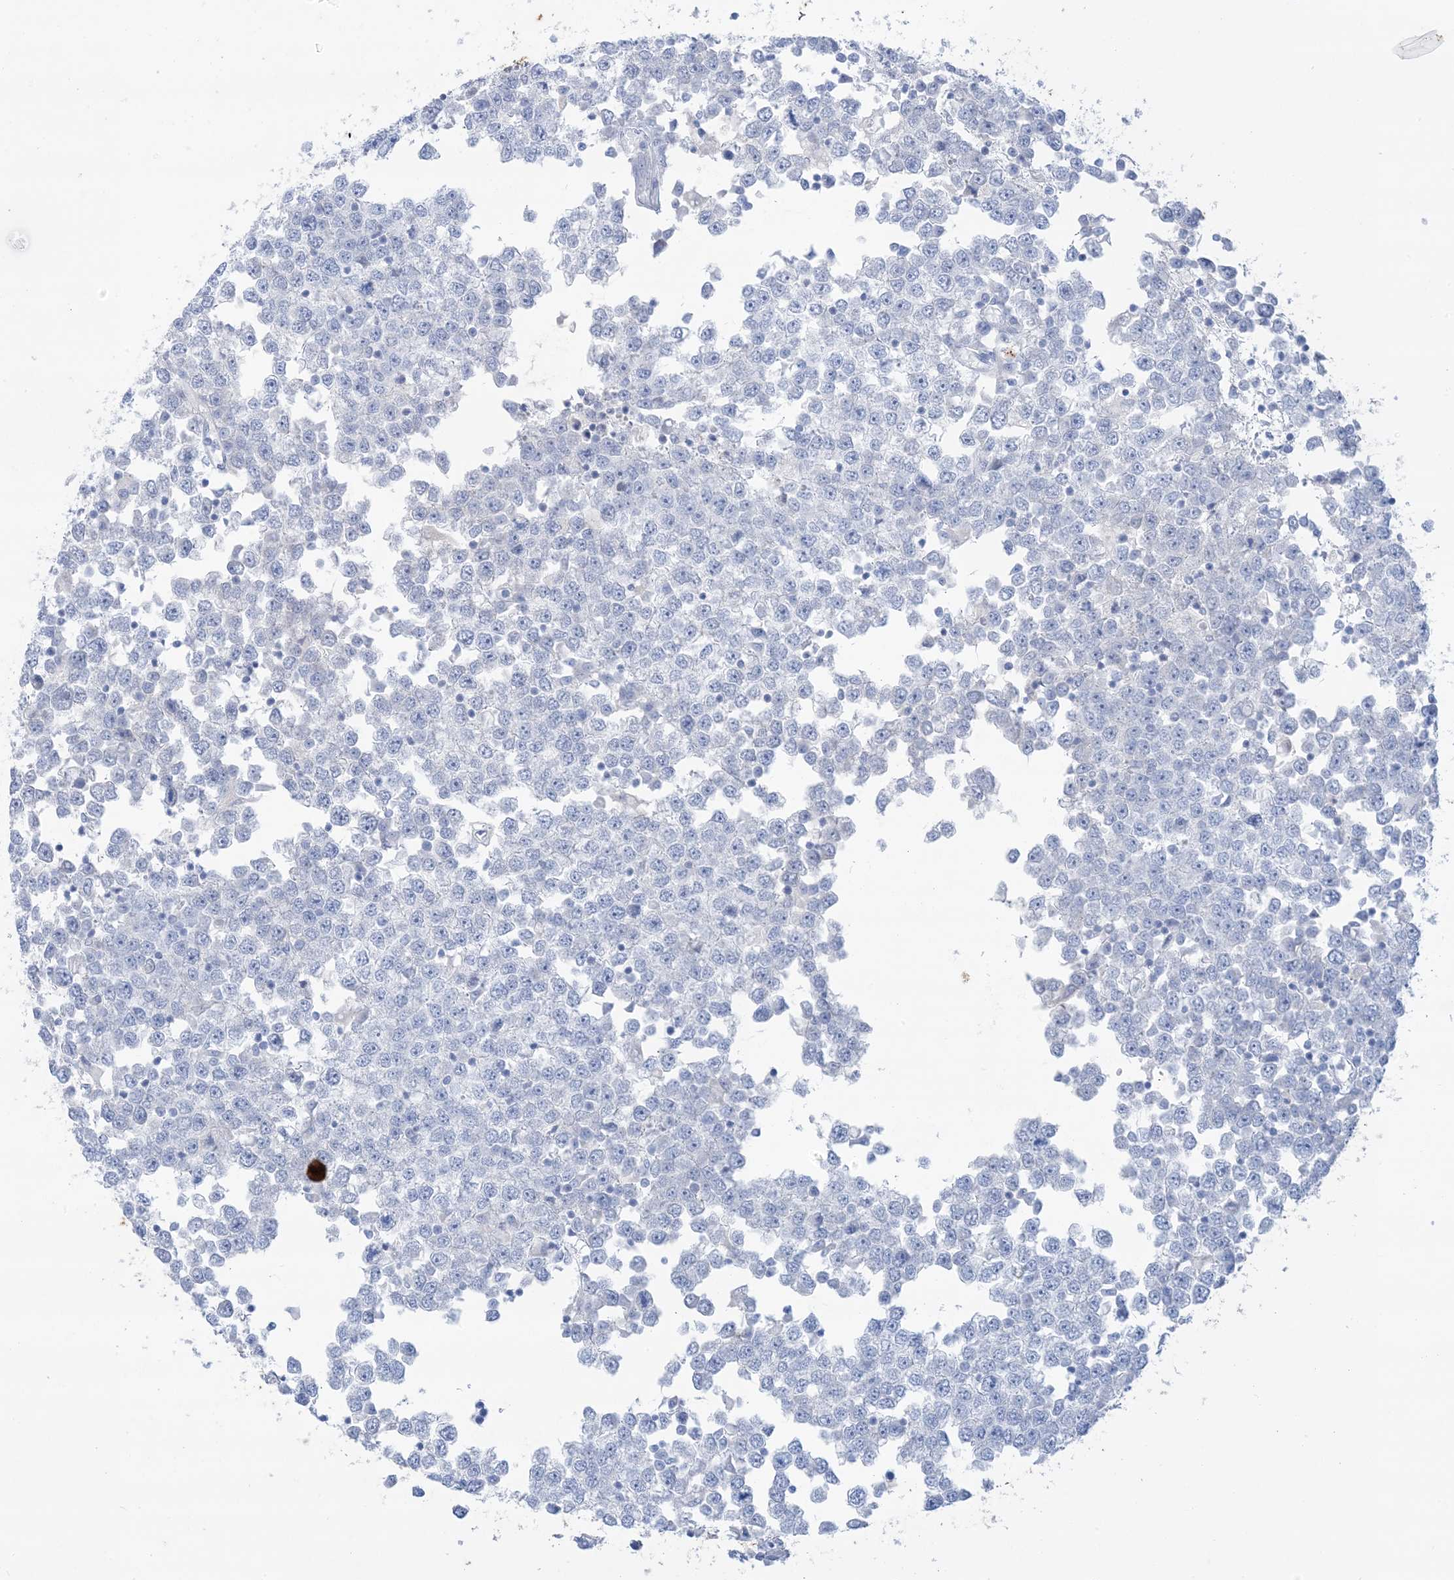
{"staining": {"intensity": "negative", "quantity": "none", "location": "none"}, "tissue": "testis cancer", "cell_type": "Tumor cells", "image_type": "cancer", "snomed": [{"axis": "morphology", "description": "Seminoma, NOS"}, {"axis": "topography", "description": "Testis"}], "caption": "A photomicrograph of testis seminoma stained for a protein demonstrates no brown staining in tumor cells.", "gene": "ATP11C", "patient": {"sex": "male", "age": 65}}